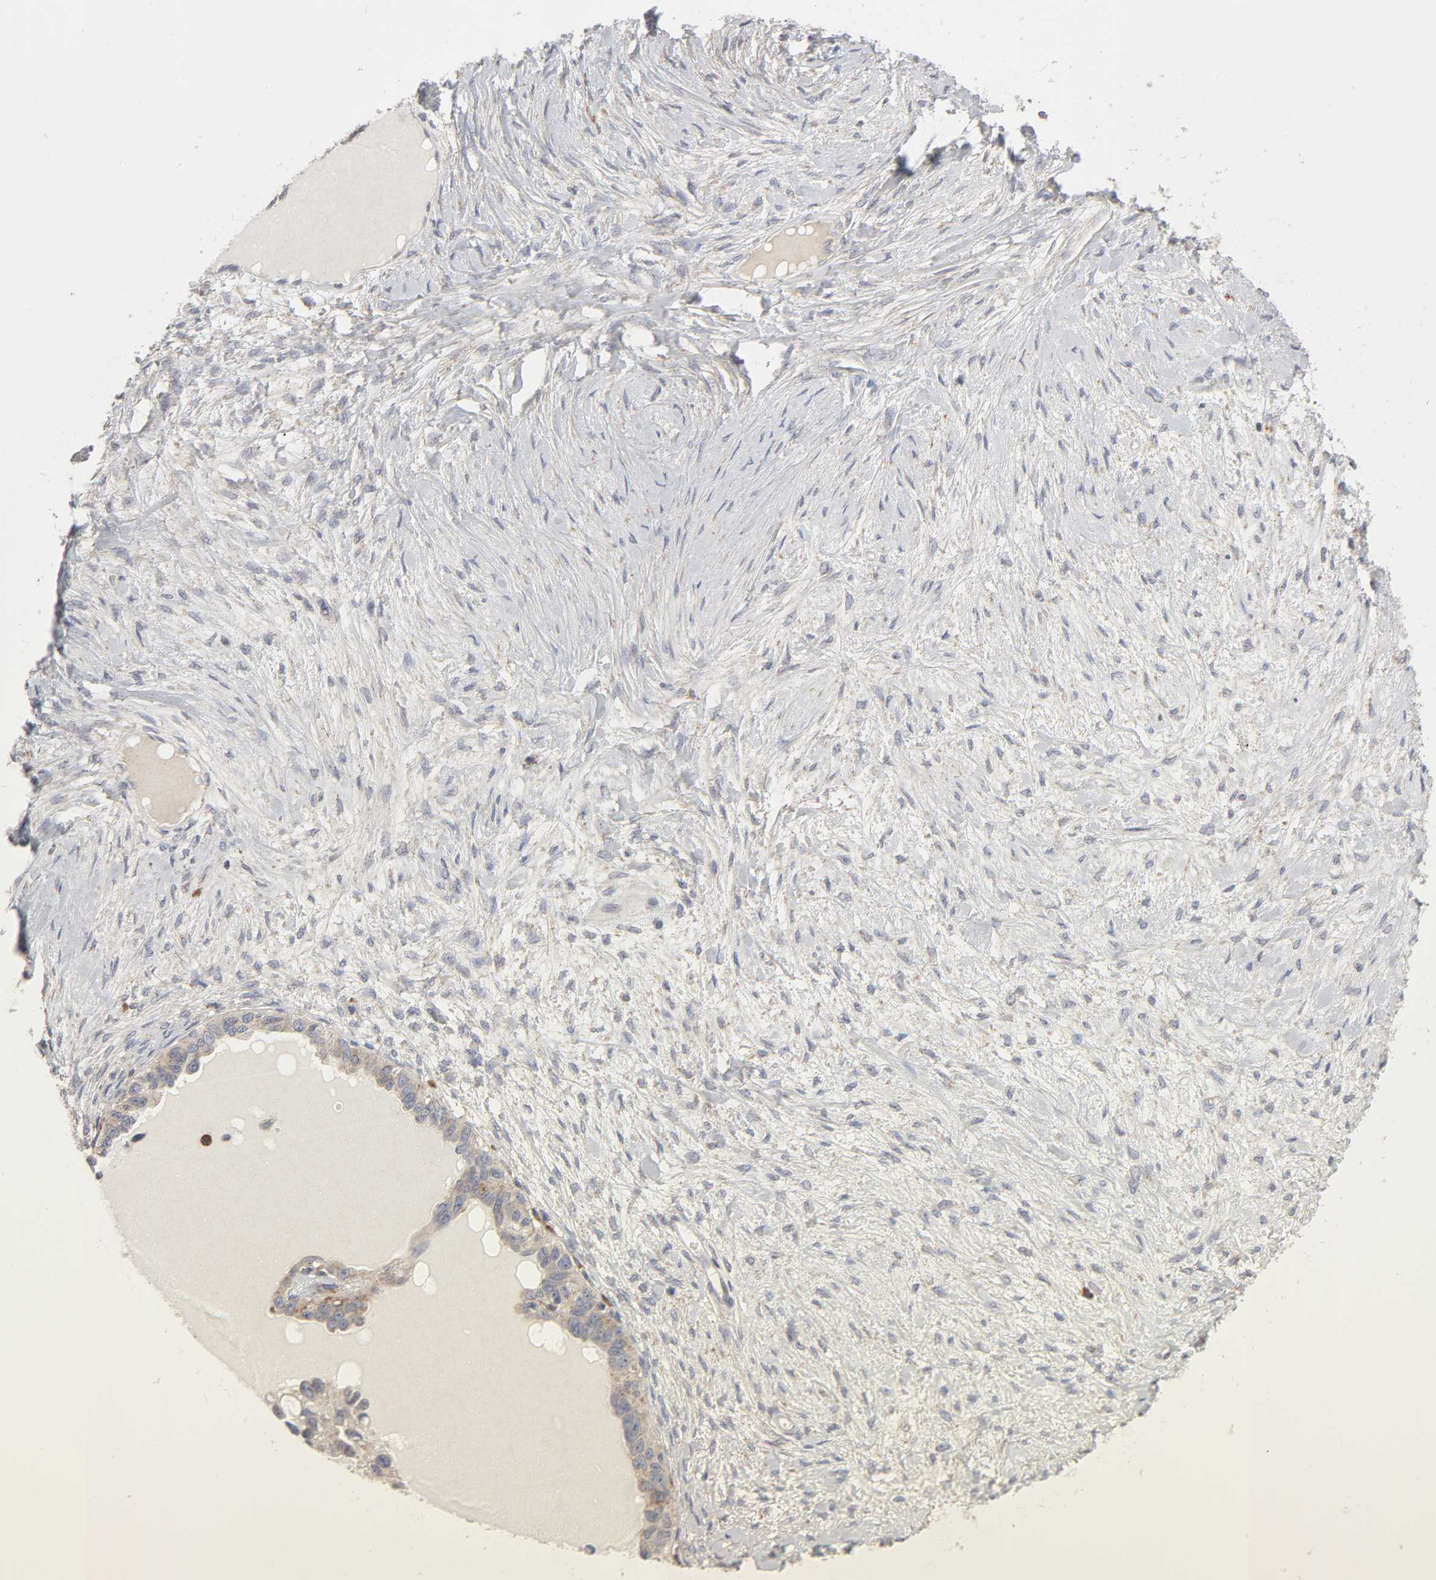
{"staining": {"intensity": "weak", "quantity": ">75%", "location": "cytoplasmic/membranous"}, "tissue": "ovarian cancer", "cell_type": "Tumor cells", "image_type": "cancer", "snomed": [{"axis": "morphology", "description": "Cystadenocarcinoma, serous, NOS"}, {"axis": "topography", "description": "Ovary"}], "caption": "A low amount of weak cytoplasmic/membranous expression is present in about >75% of tumor cells in serous cystadenocarcinoma (ovarian) tissue.", "gene": "IL4R", "patient": {"sex": "female", "age": 82}}